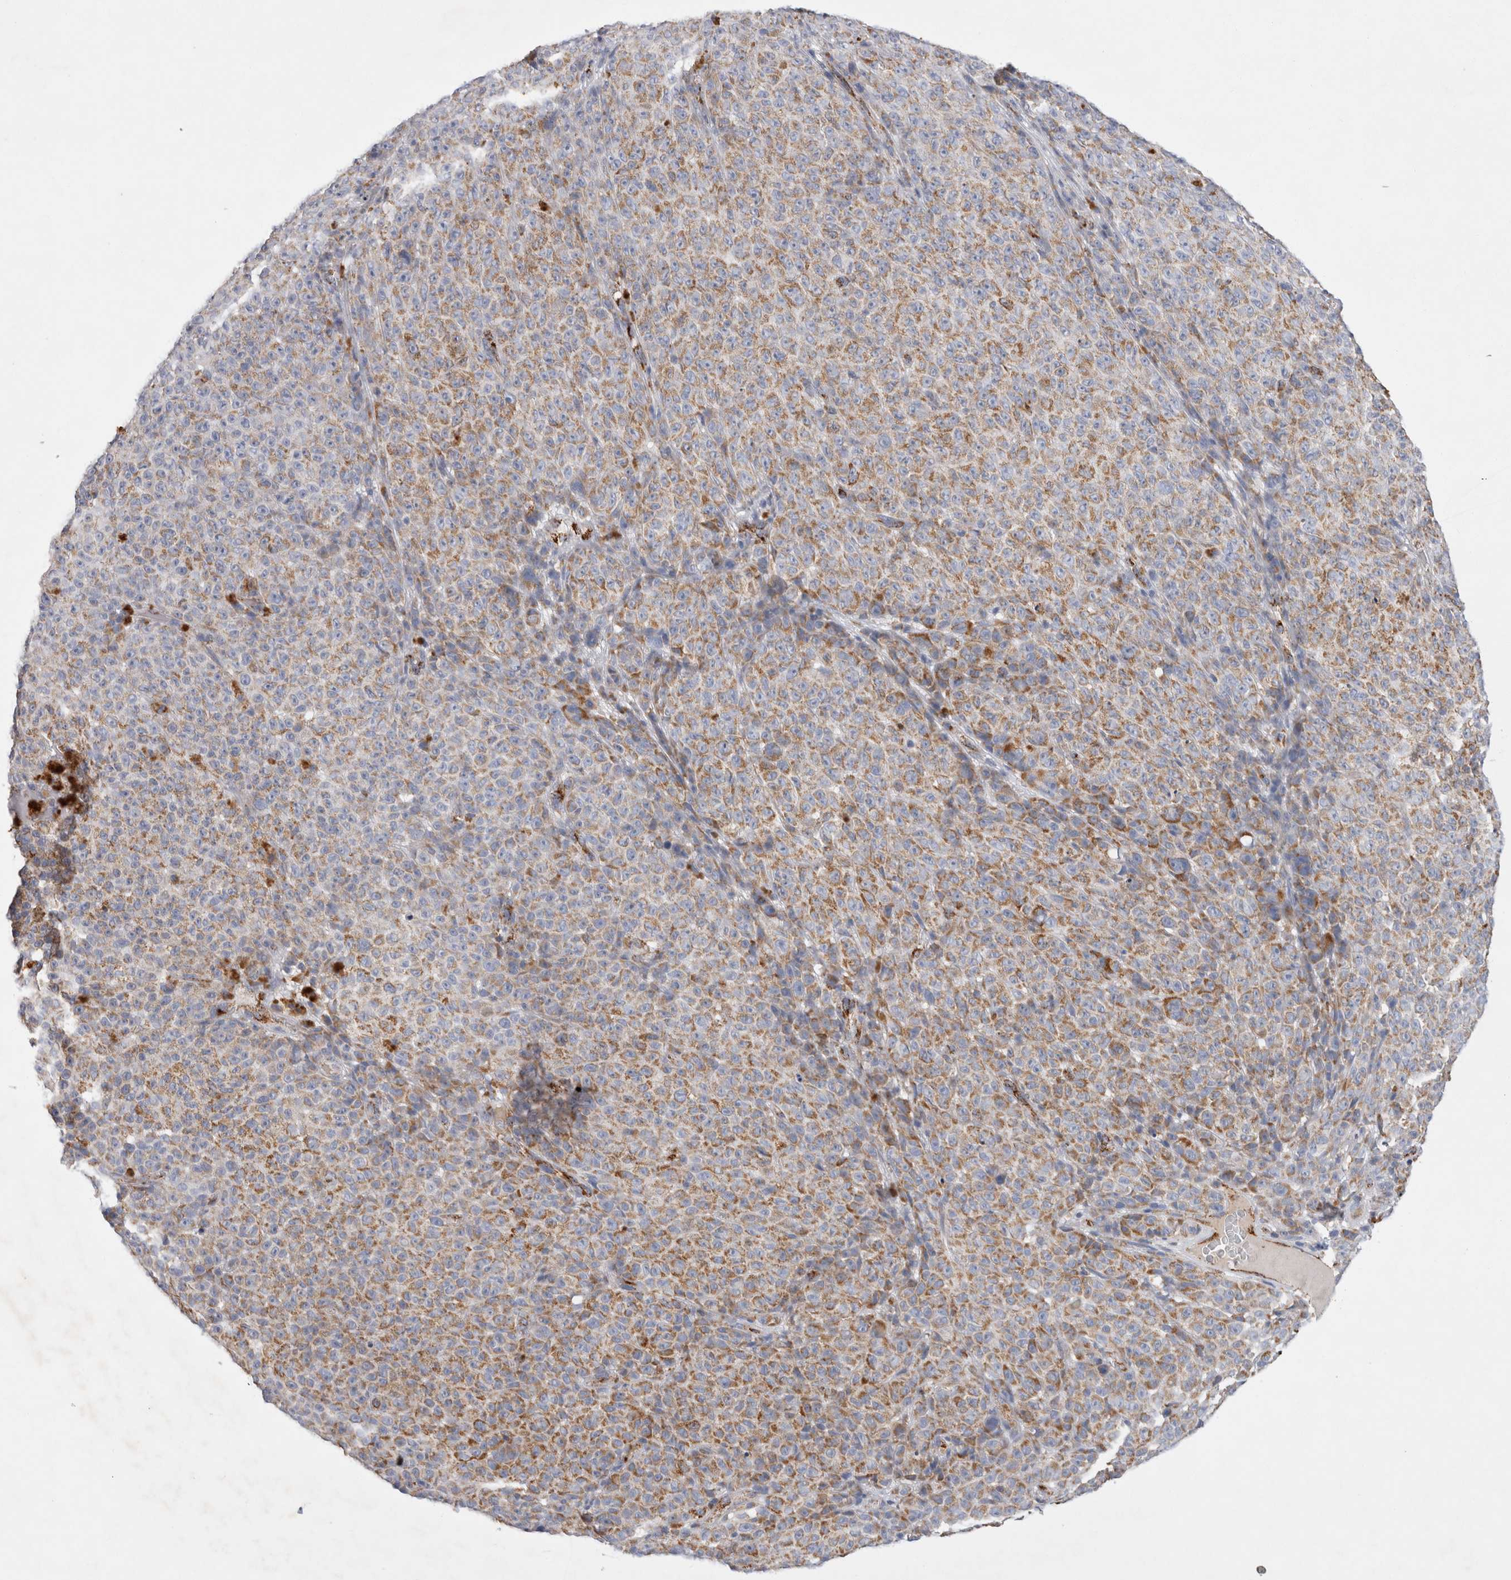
{"staining": {"intensity": "moderate", "quantity": ">75%", "location": "cytoplasmic/membranous"}, "tissue": "melanoma", "cell_type": "Tumor cells", "image_type": "cancer", "snomed": [{"axis": "morphology", "description": "Malignant melanoma, NOS"}, {"axis": "topography", "description": "Skin"}], "caption": "High-power microscopy captured an immunohistochemistry micrograph of melanoma, revealing moderate cytoplasmic/membranous expression in about >75% of tumor cells.", "gene": "IARS2", "patient": {"sex": "female", "age": 82}}